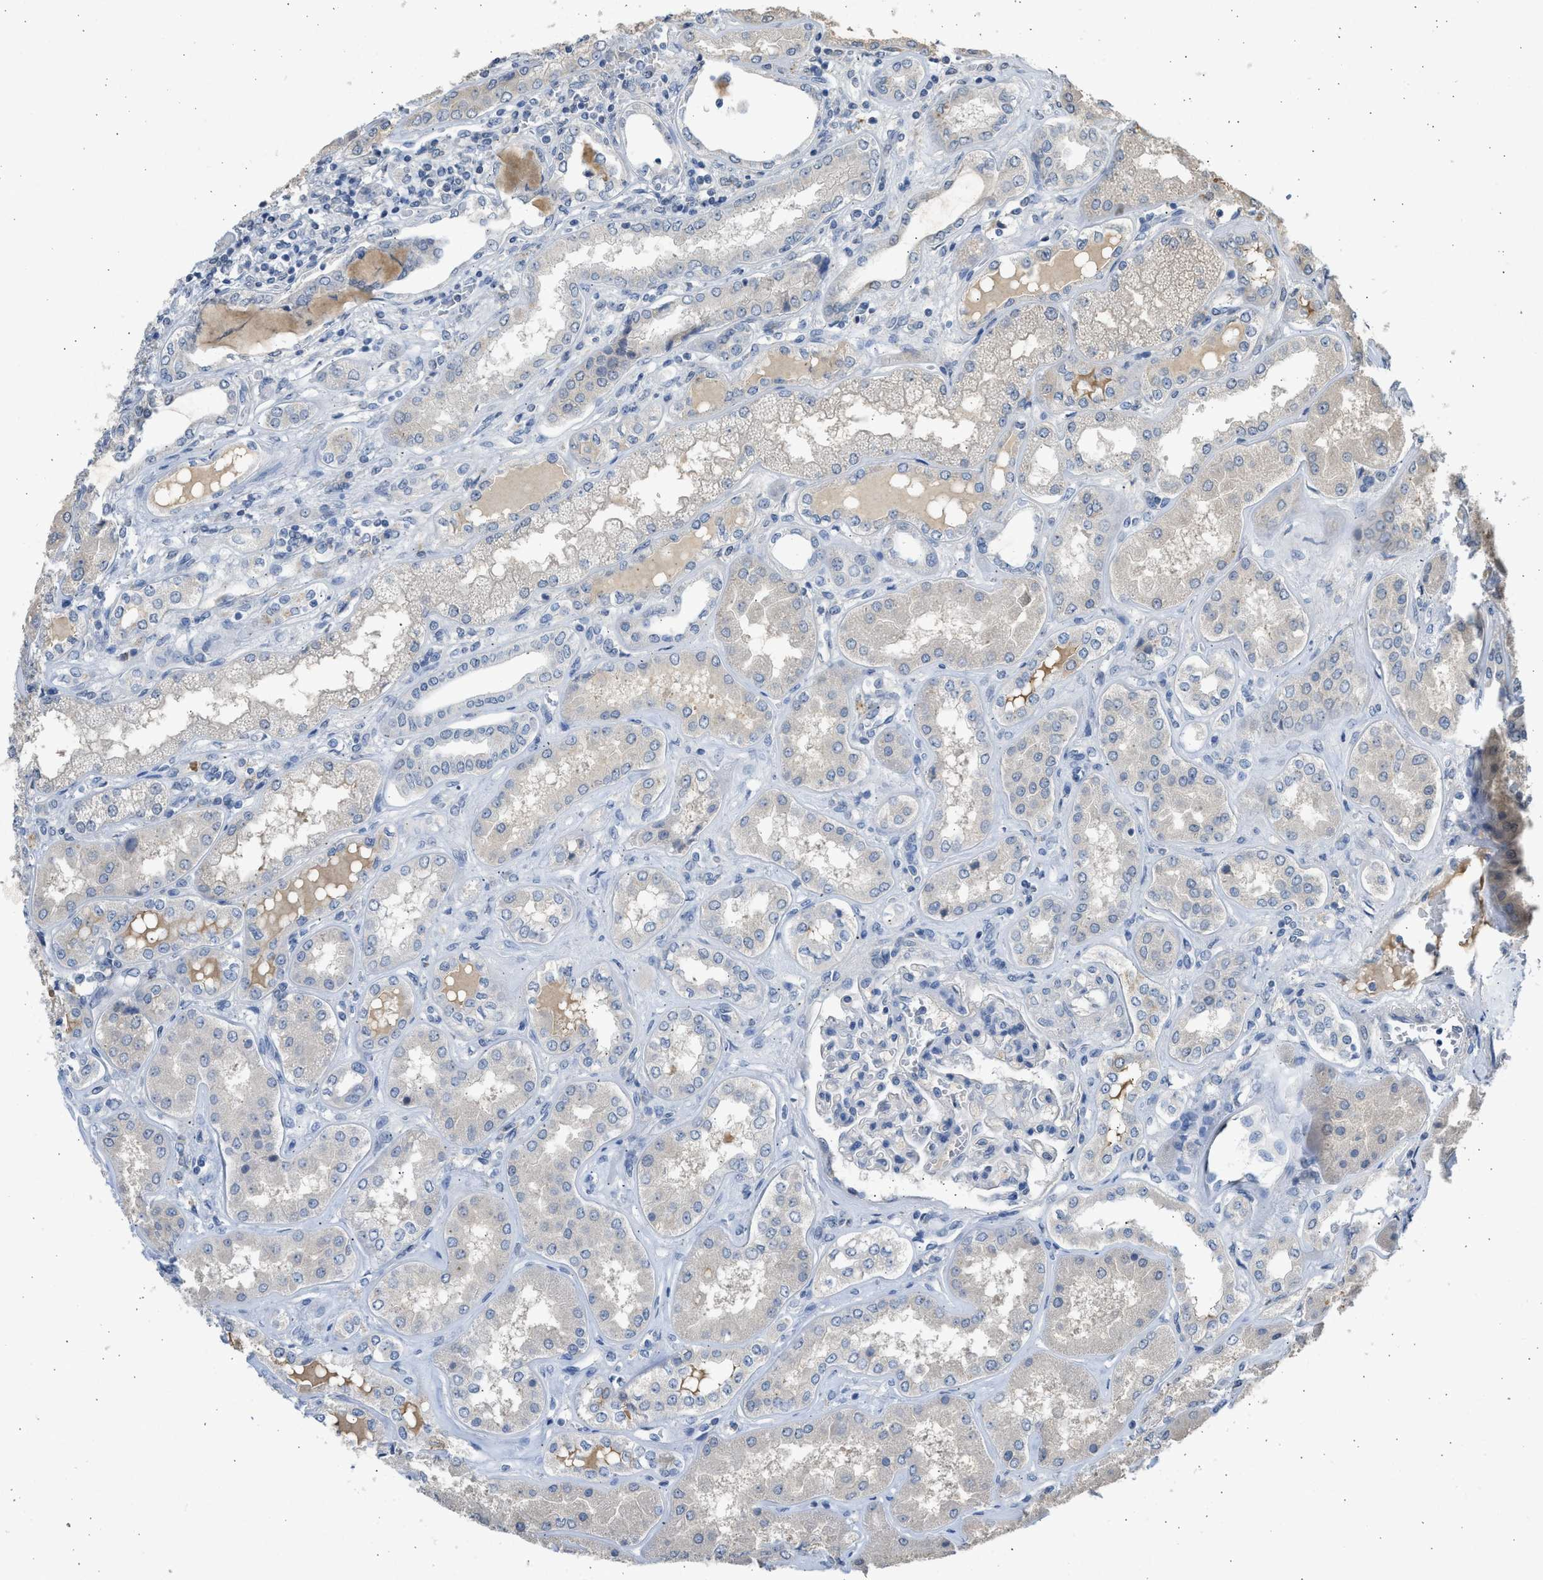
{"staining": {"intensity": "negative", "quantity": "none", "location": "none"}, "tissue": "kidney", "cell_type": "Cells in glomeruli", "image_type": "normal", "snomed": [{"axis": "morphology", "description": "Normal tissue, NOS"}, {"axis": "topography", "description": "Kidney"}], "caption": "IHC photomicrograph of unremarkable kidney stained for a protein (brown), which demonstrates no expression in cells in glomeruli. (DAB immunohistochemistry (IHC) with hematoxylin counter stain).", "gene": "SULT2A1", "patient": {"sex": "female", "age": 56}}